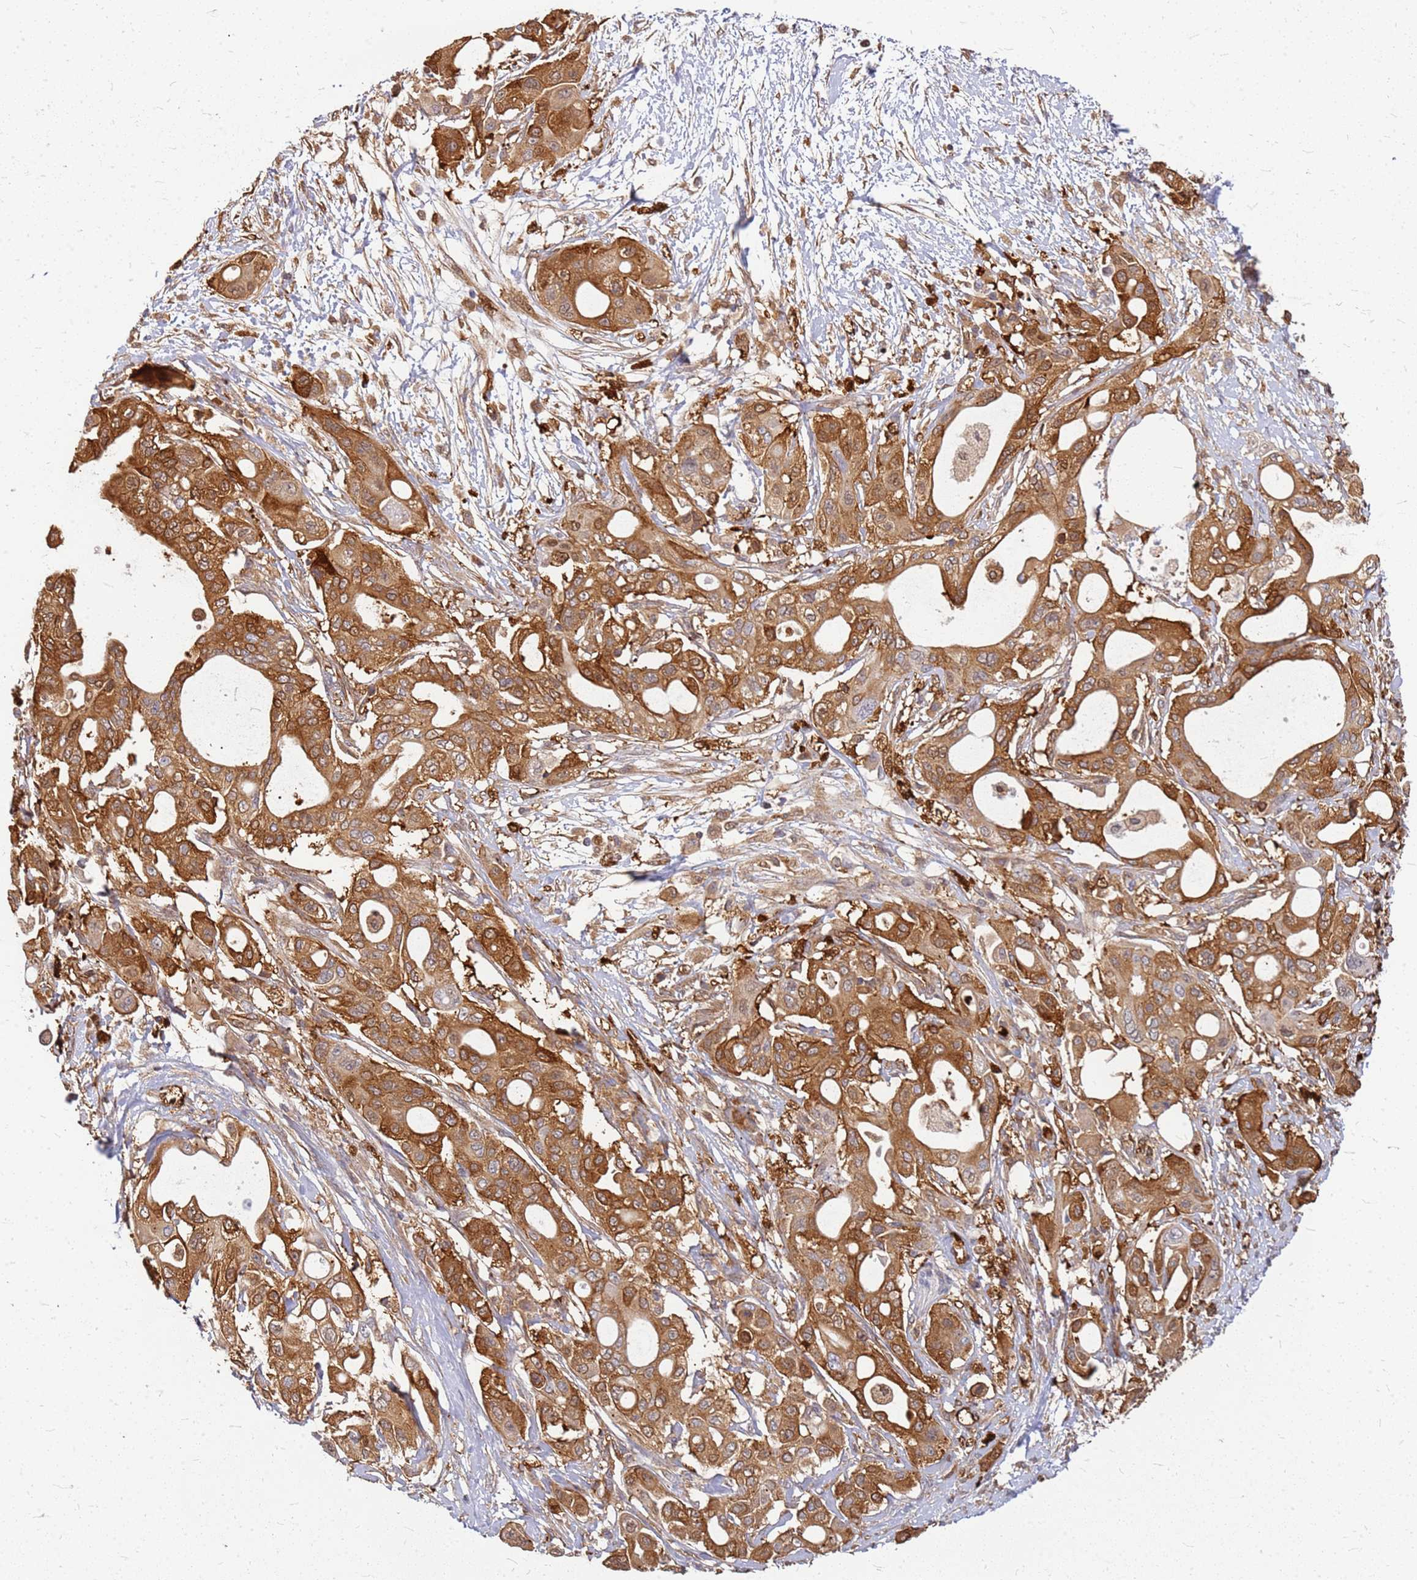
{"staining": {"intensity": "moderate", "quantity": ">75%", "location": "cytoplasmic/membranous"}, "tissue": "pancreatic cancer", "cell_type": "Tumor cells", "image_type": "cancer", "snomed": [{"axis": "morphology", "description": "Adenocarcinoma, NOS"}, {"axis": "topography", "description": "Pancreas"}], "caption": "The immunohistochemical stain shows moderate cytoplasmic/membranous expression in tumor cells of pancreatic adenocarcinoma tissue. (DAB IHC, brown staining for protein, blue staining for nuclei).", "gene": "HDX", "patient": {"sex": "male", "age": 68}}